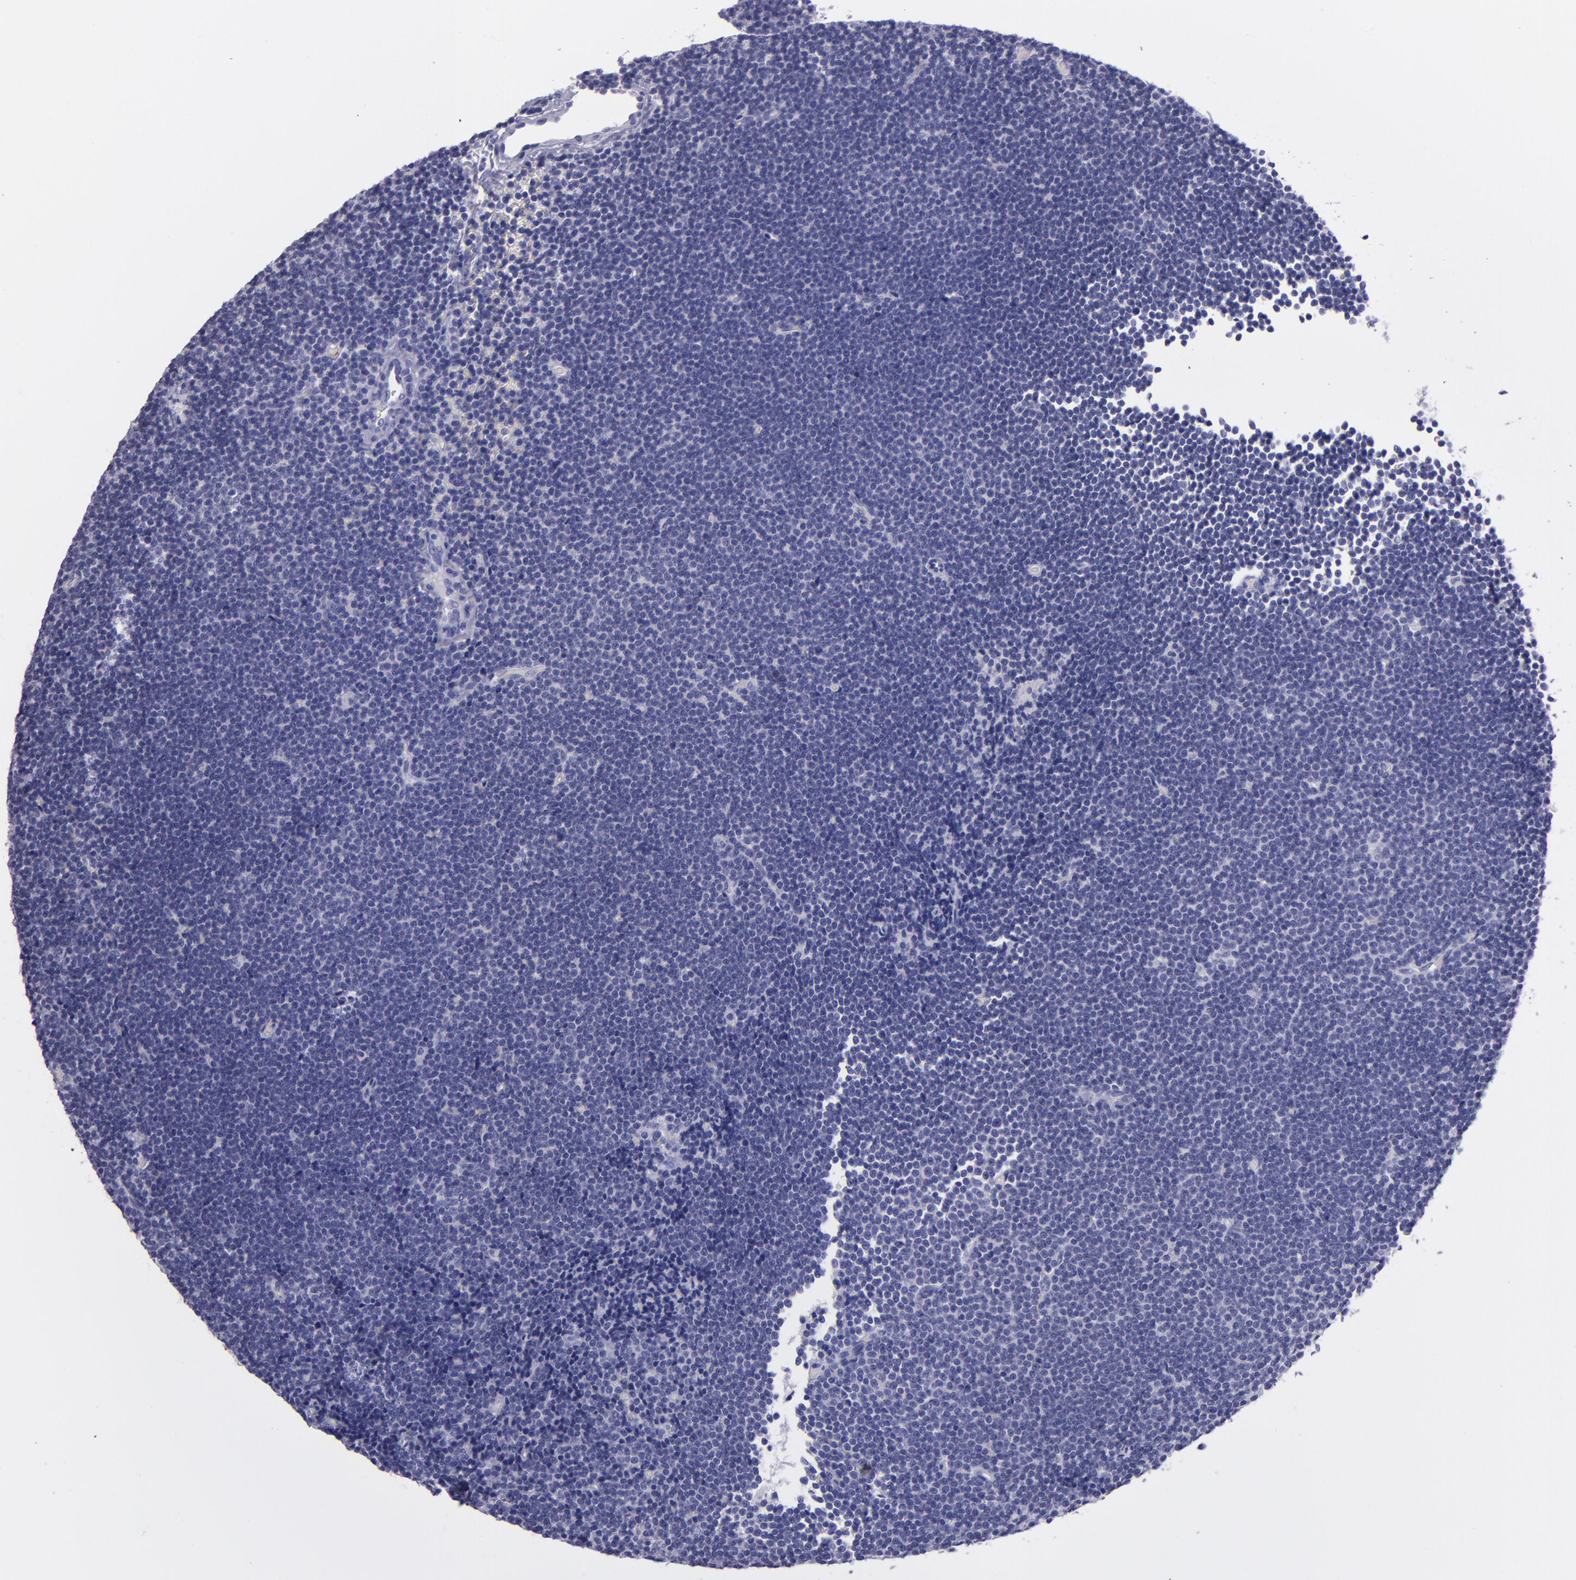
{"staining": {"intensity": "negative", "quantity": "none", "location": "none"}, "tissue": "lymphoma", "cell_type": "Tumor cells", "image_type": "cancer", "snomed": [{"axis": "morphology", "description": "Malignant lymphoma, non-Hodgkin's type, Low grade"}, {"axis": "topography", "description": "Lymph node"}], "caption": "Immunohistochemical staining of human lymphoma displays no significant positivity in tumor cells.", "gene": "TNNT3", "patient": {"sex": "female", "age": 73}}